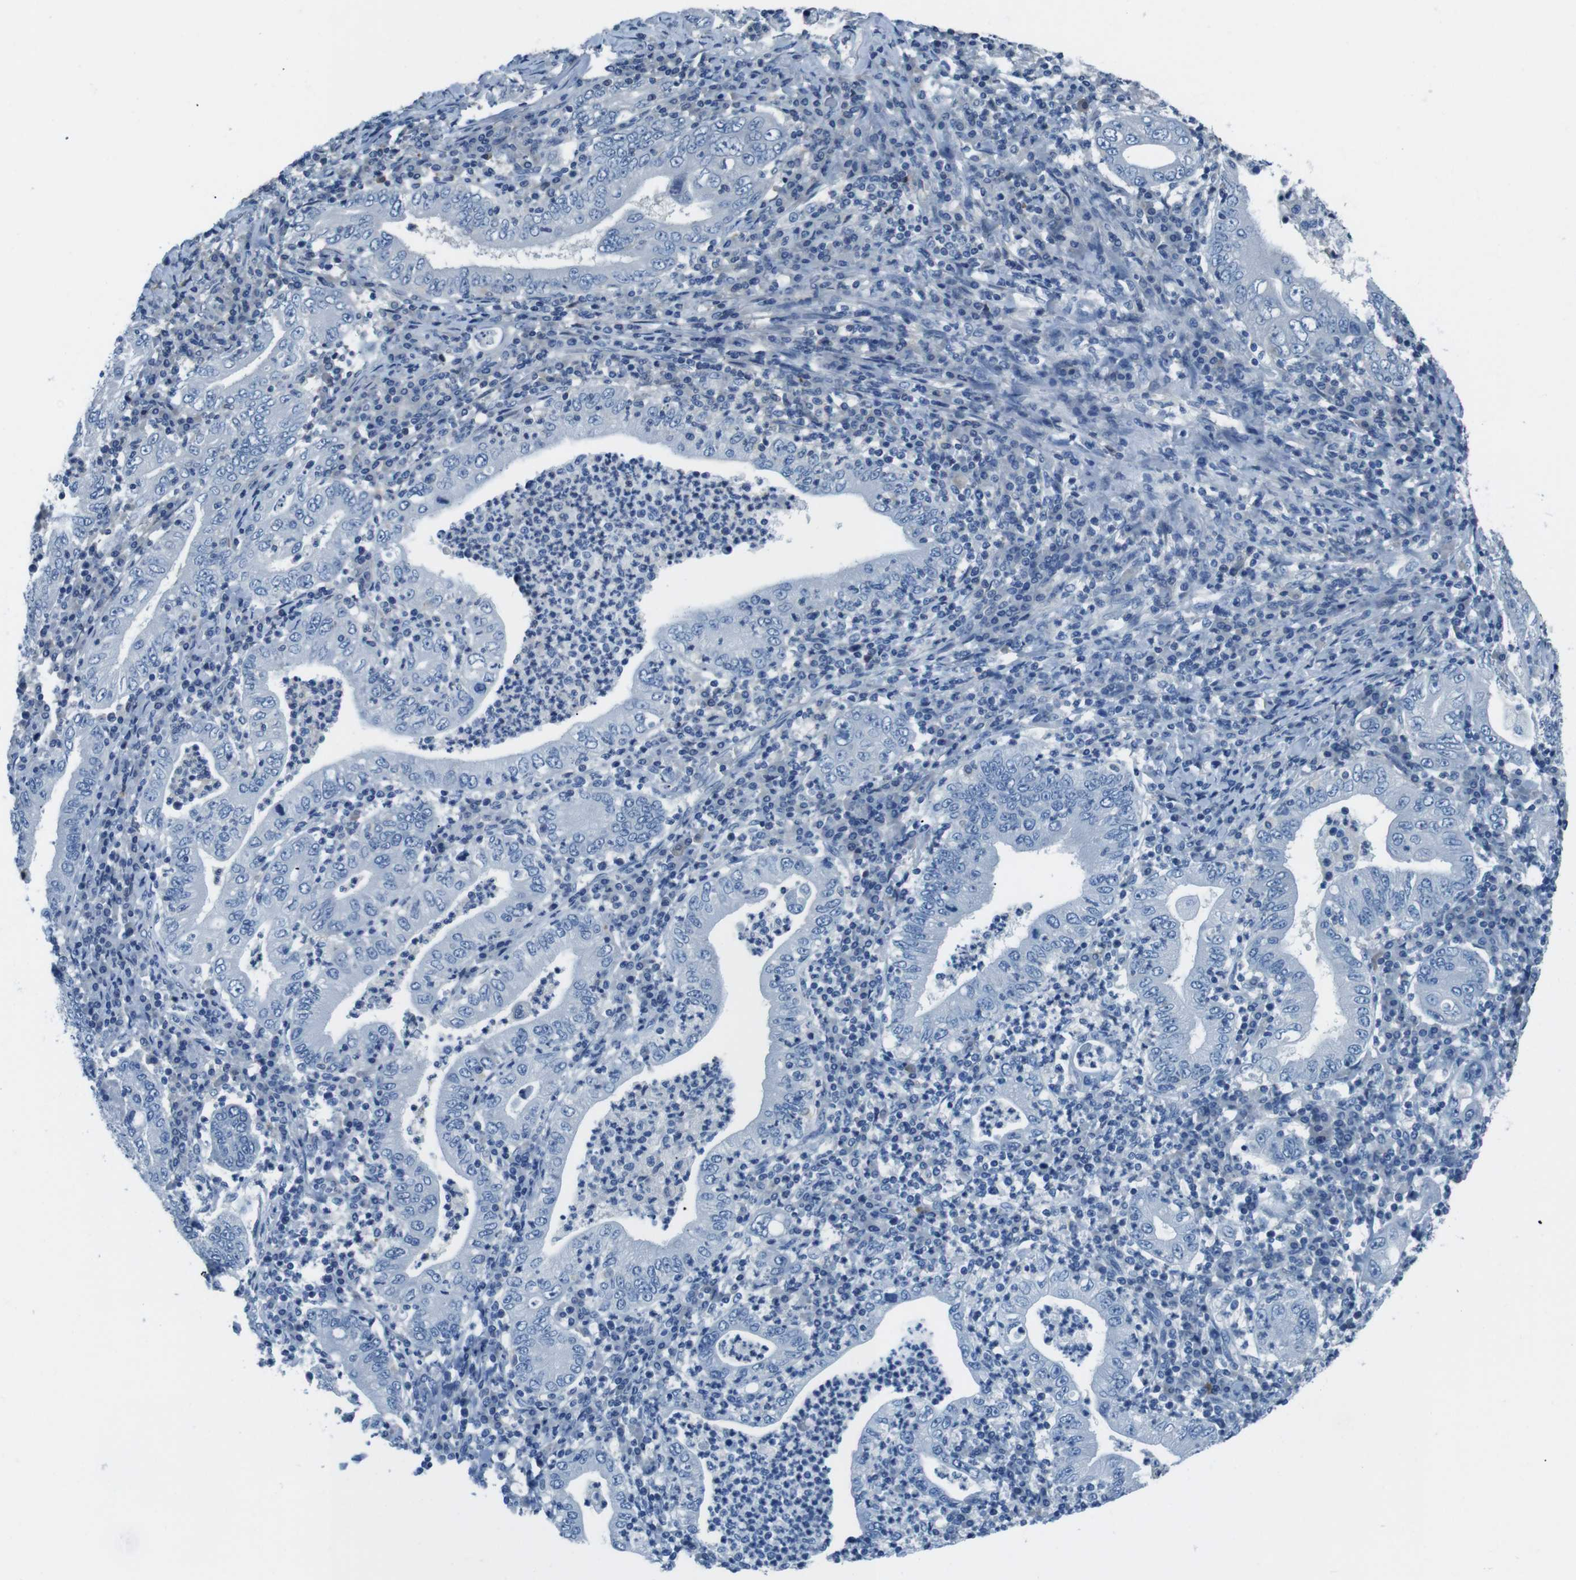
{"staining": {"intensity": "negative", "quantity": "none", "location": "none"}, "tissue": "stomach cancer", "cell_type": "Tumor cells", "image_type": "cancer", "snomed": [{"axis": "morphology", "description": "Normal tissue, NOS"}, {"axis": "morphology", "description": "Adenocarcinoma, NOS"}, {"axis": "topography", "description": "Esophagus"}, {"axis": "topography", "description": "Stomach, upper"}, {"axis": "topography", "description": "Peripheral nerve tissue"}], "caption": "This is an immunohistochemistry histopathology image of stomach cancer. There is no expression in tumor cells.", "gene": "NANOS2", "patient": {"sex": "male", "age": 62}}